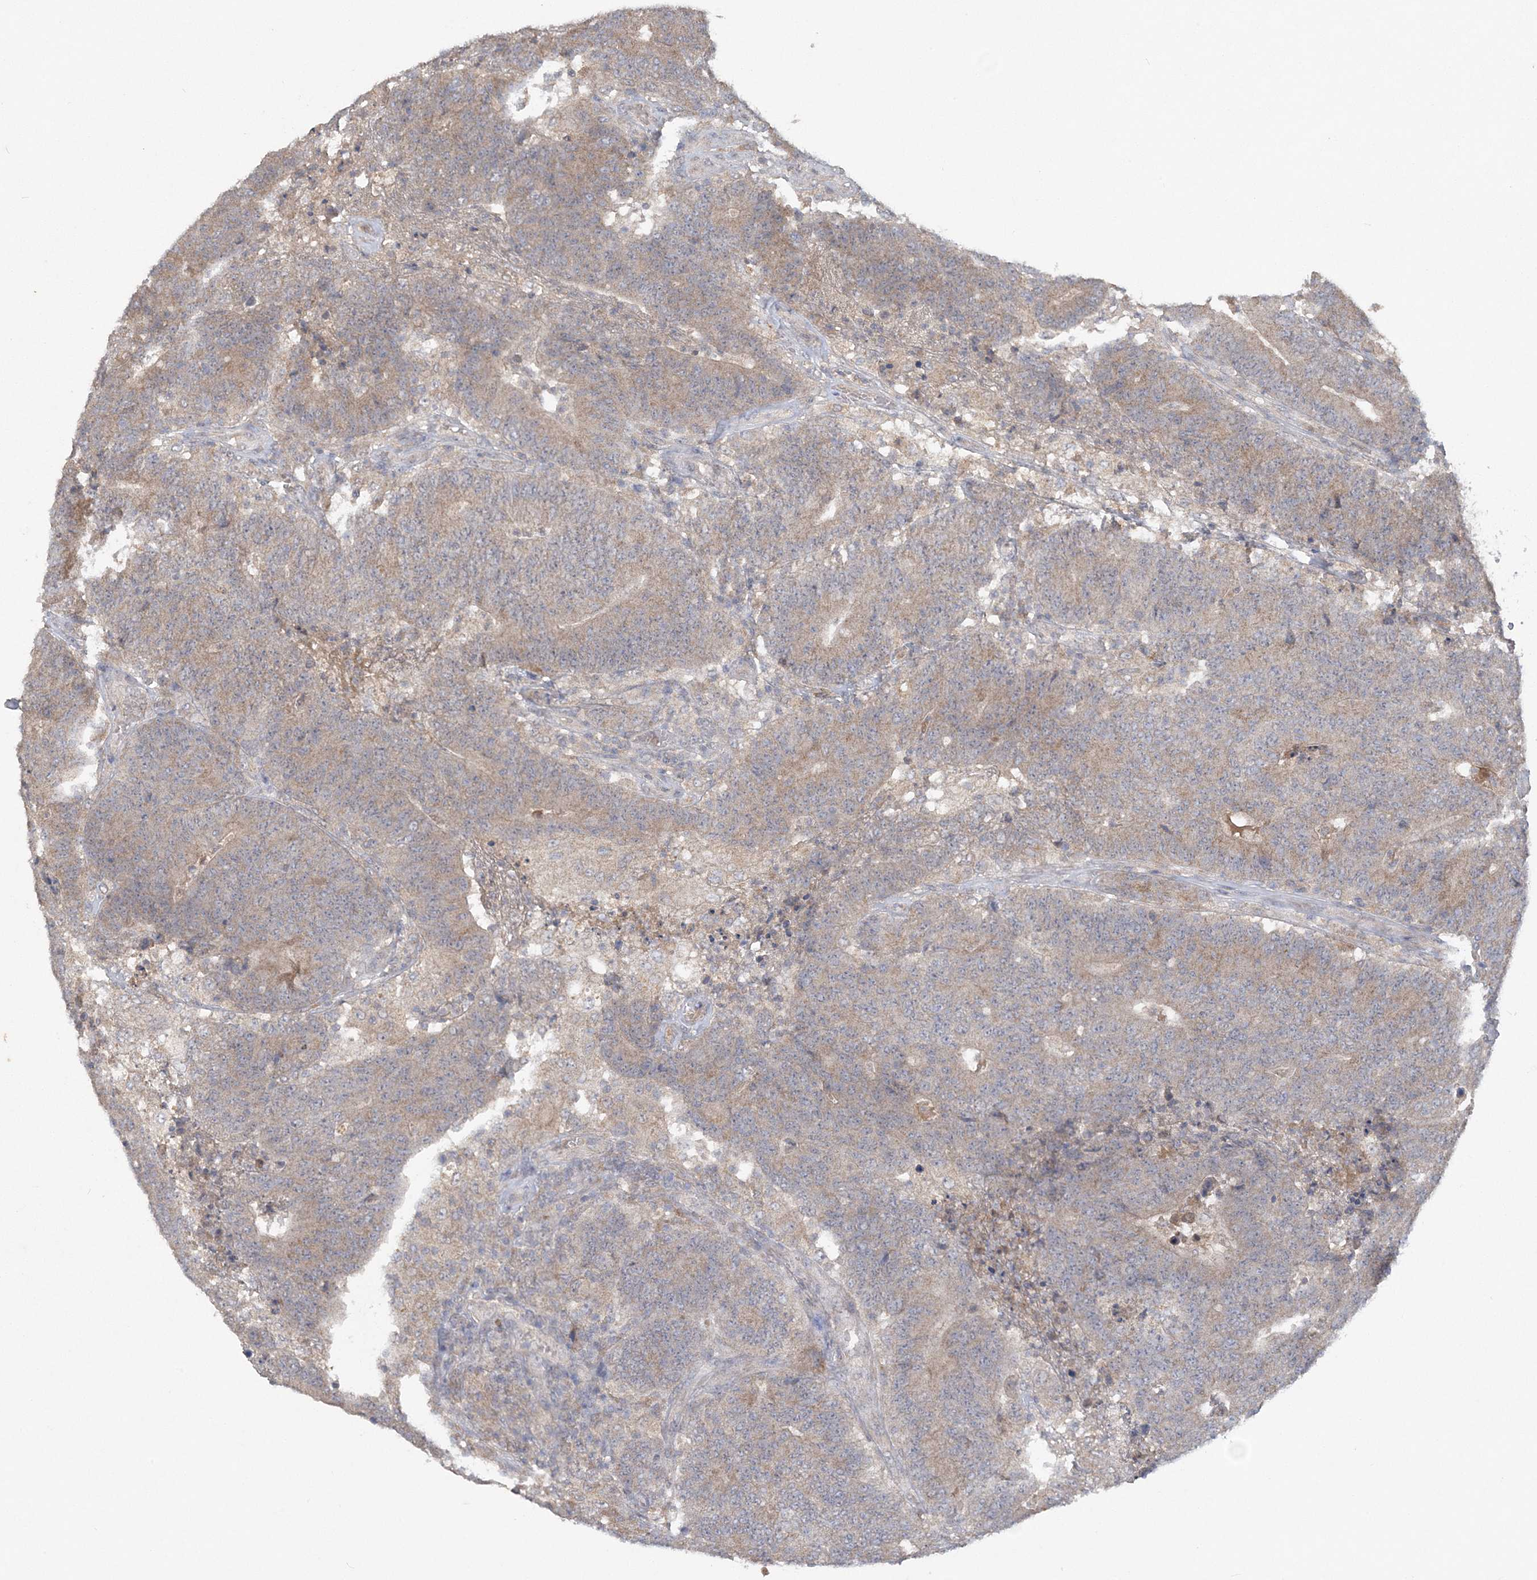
{"staining": {"intensity": "weak", "quantity": "25%-75%", "location": "cytoplasmic/membranous"}, "tissue": "colorectal cancer", "cell_type": "Tumor cells", "image_type": "cancer", "snomed": [{"axis": "morphology", "description": "Normal tissue, NOS"}, {"axis": "morphology", "description": "Adenocarcinoma, NOS"}, {"axis": "topography", "description": "Colon"}], "caption": "Approximately 25%-75% of tumor cells in adenocarcinoma (colorectal) exhibit weak cytoplasmic/membranous protein positivity as visualized by brown immunohistochemical staining.", "gene": "C1RL", "patient": {"sex": "female", "age": 75}}